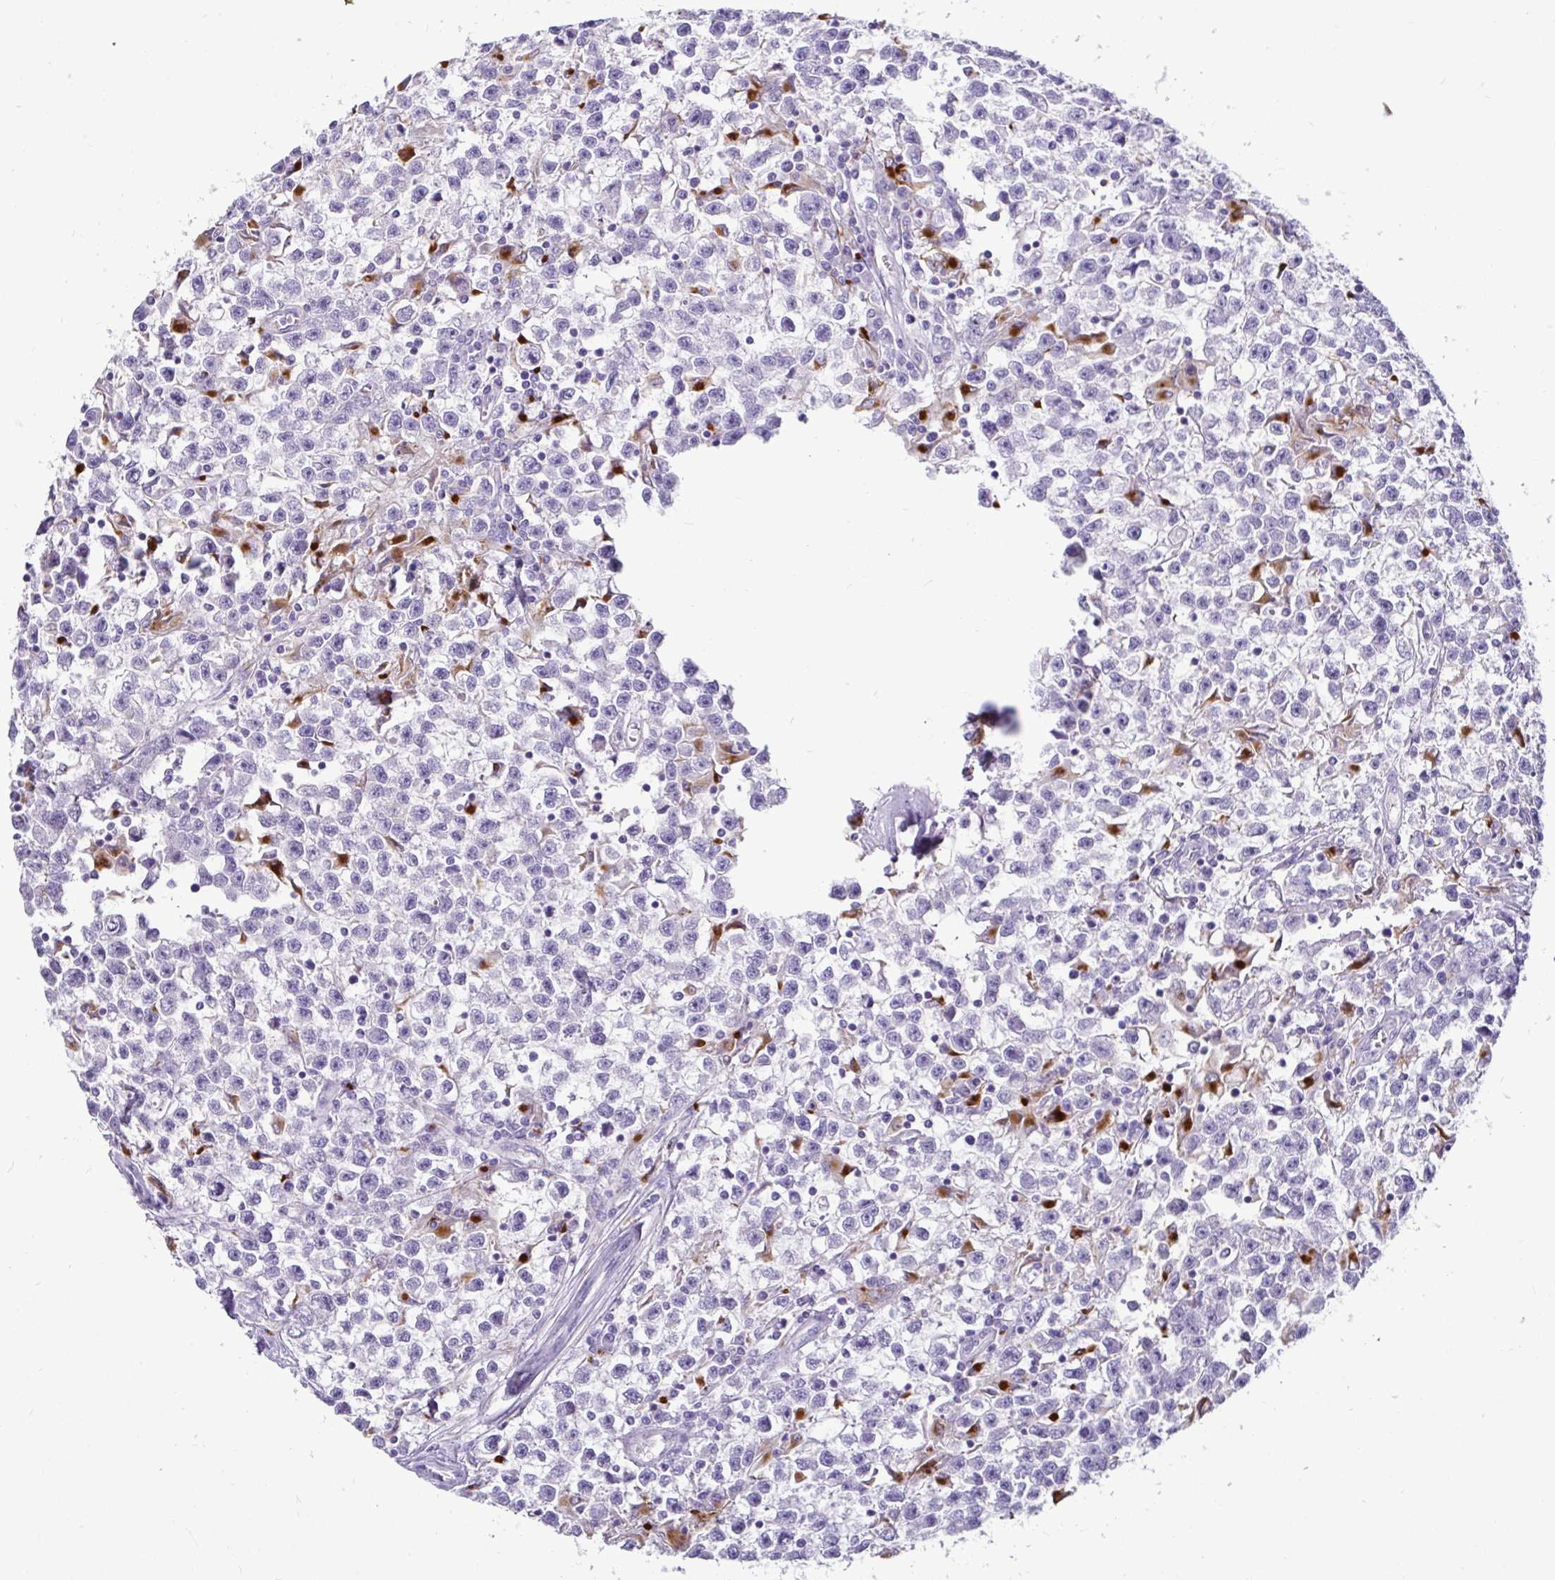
{"staining": {"intensity": "negative", "quantity": "none", "location": "none"}, "tissue": "testis cancer", "cell_type": "Tumor cells", "image_type": "cancer", "snomed": [{"axis": "morphology", "description": "Seminoma, NOS"}, {"axis": "topography", "description": "Testis"}], "caption": "Immunohistochemical staining of testis cancer shows no significant staining in tumor cells. (Brightfield microscopy of DAB (3,3'-diaminobenzidine) immunohistochemistry (IHC) at high magnification).", "gene": "CTSZ", "patient": {"sex": "male", "age": 31}}